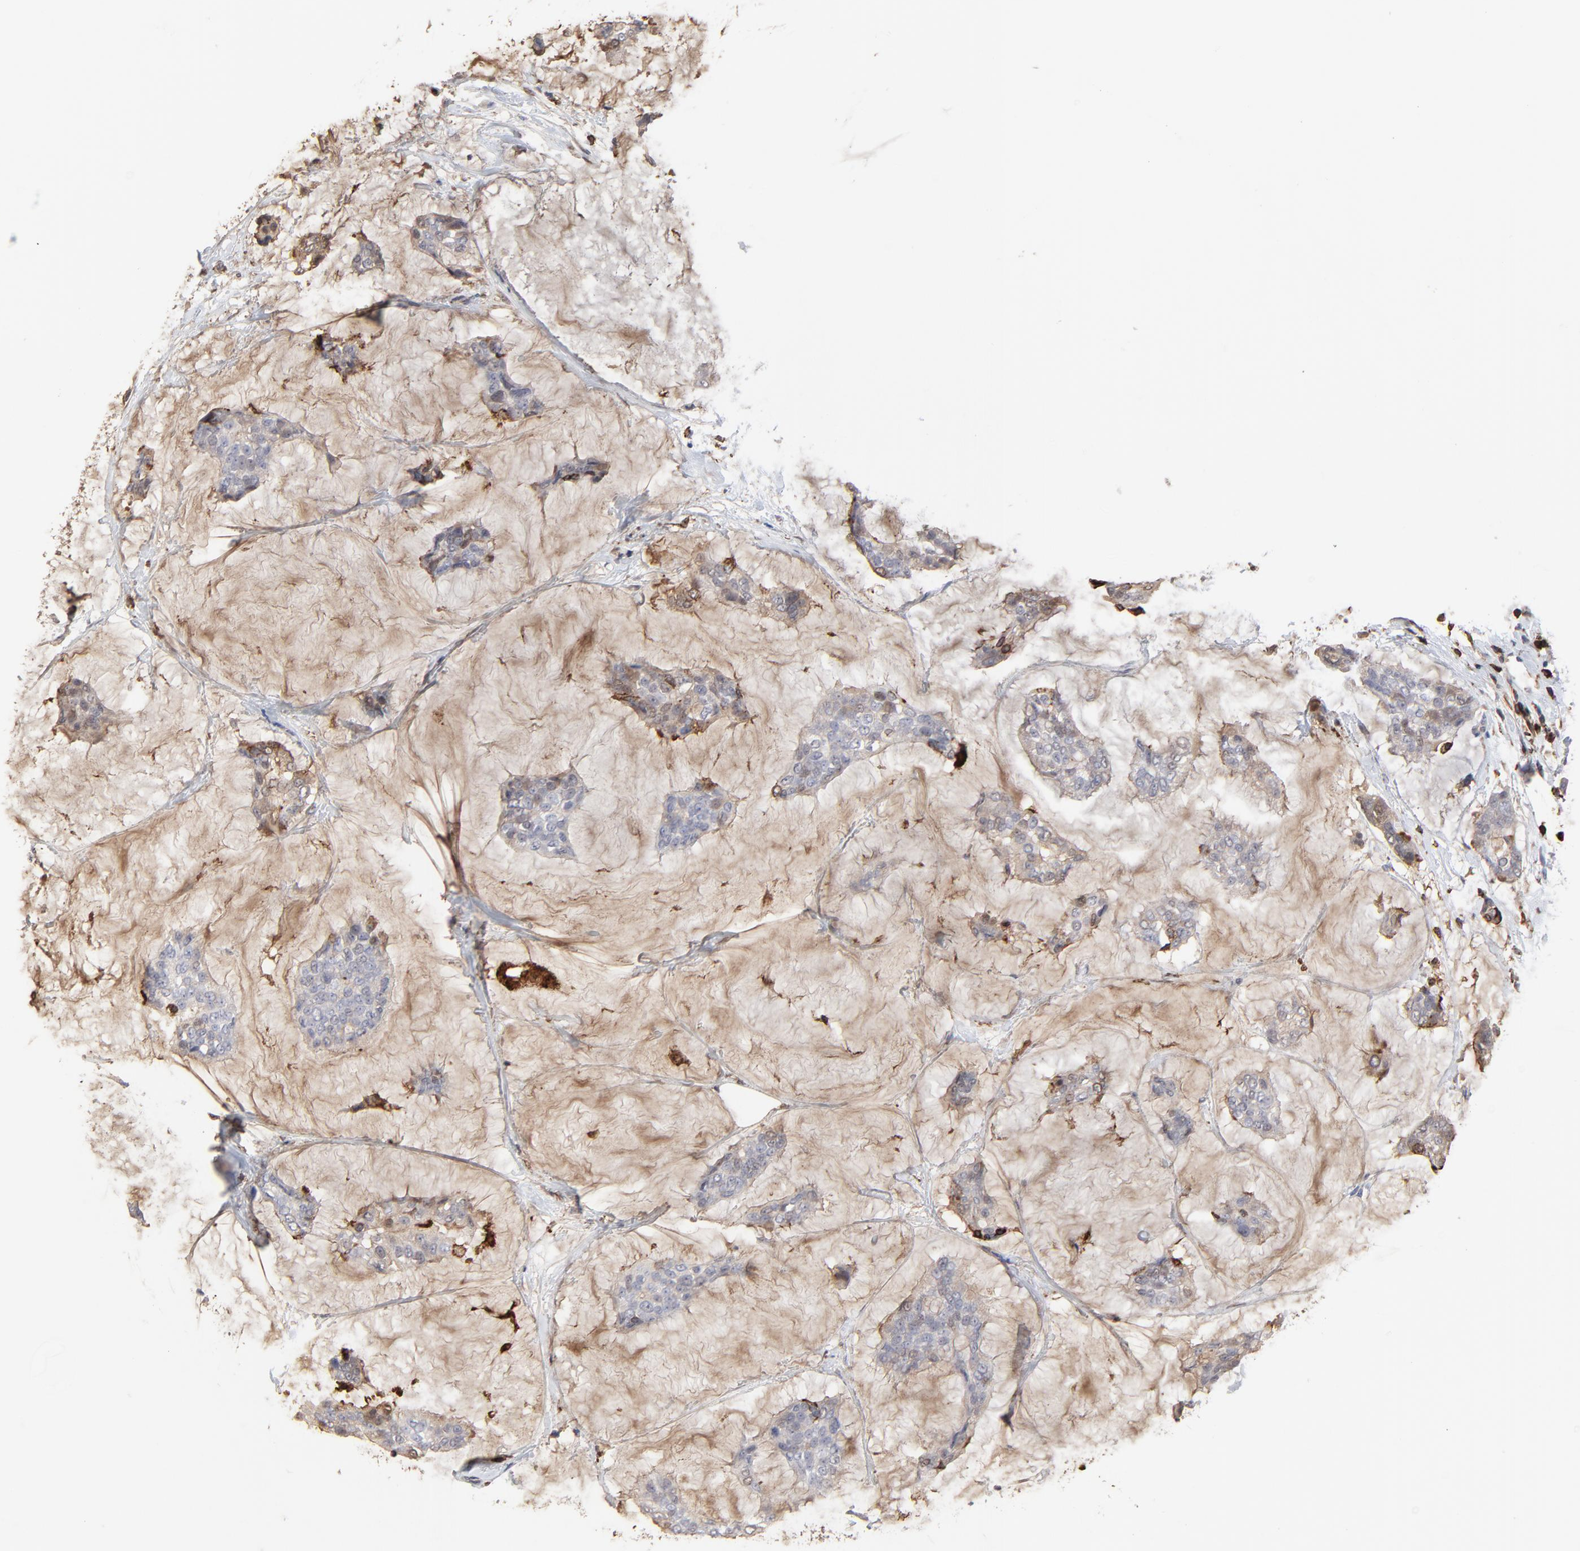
{"staining": {"intensity": "negative", "quantity": "none", "location": "none"}, "tissue": "breast cancer", "cell_type": "Tumor cells", "image_type": "cancer", "snomed": [{"axis": "morphology", "description": "Duct carcinoma"}, {"axis": "topography", "description": "Breast"}], "caption": "IHC of human breast intraductal carcinoma displays no expression in tumor cells.", "gene": "SLC6A14", "patient": {"sex": "female", "age": 93}}